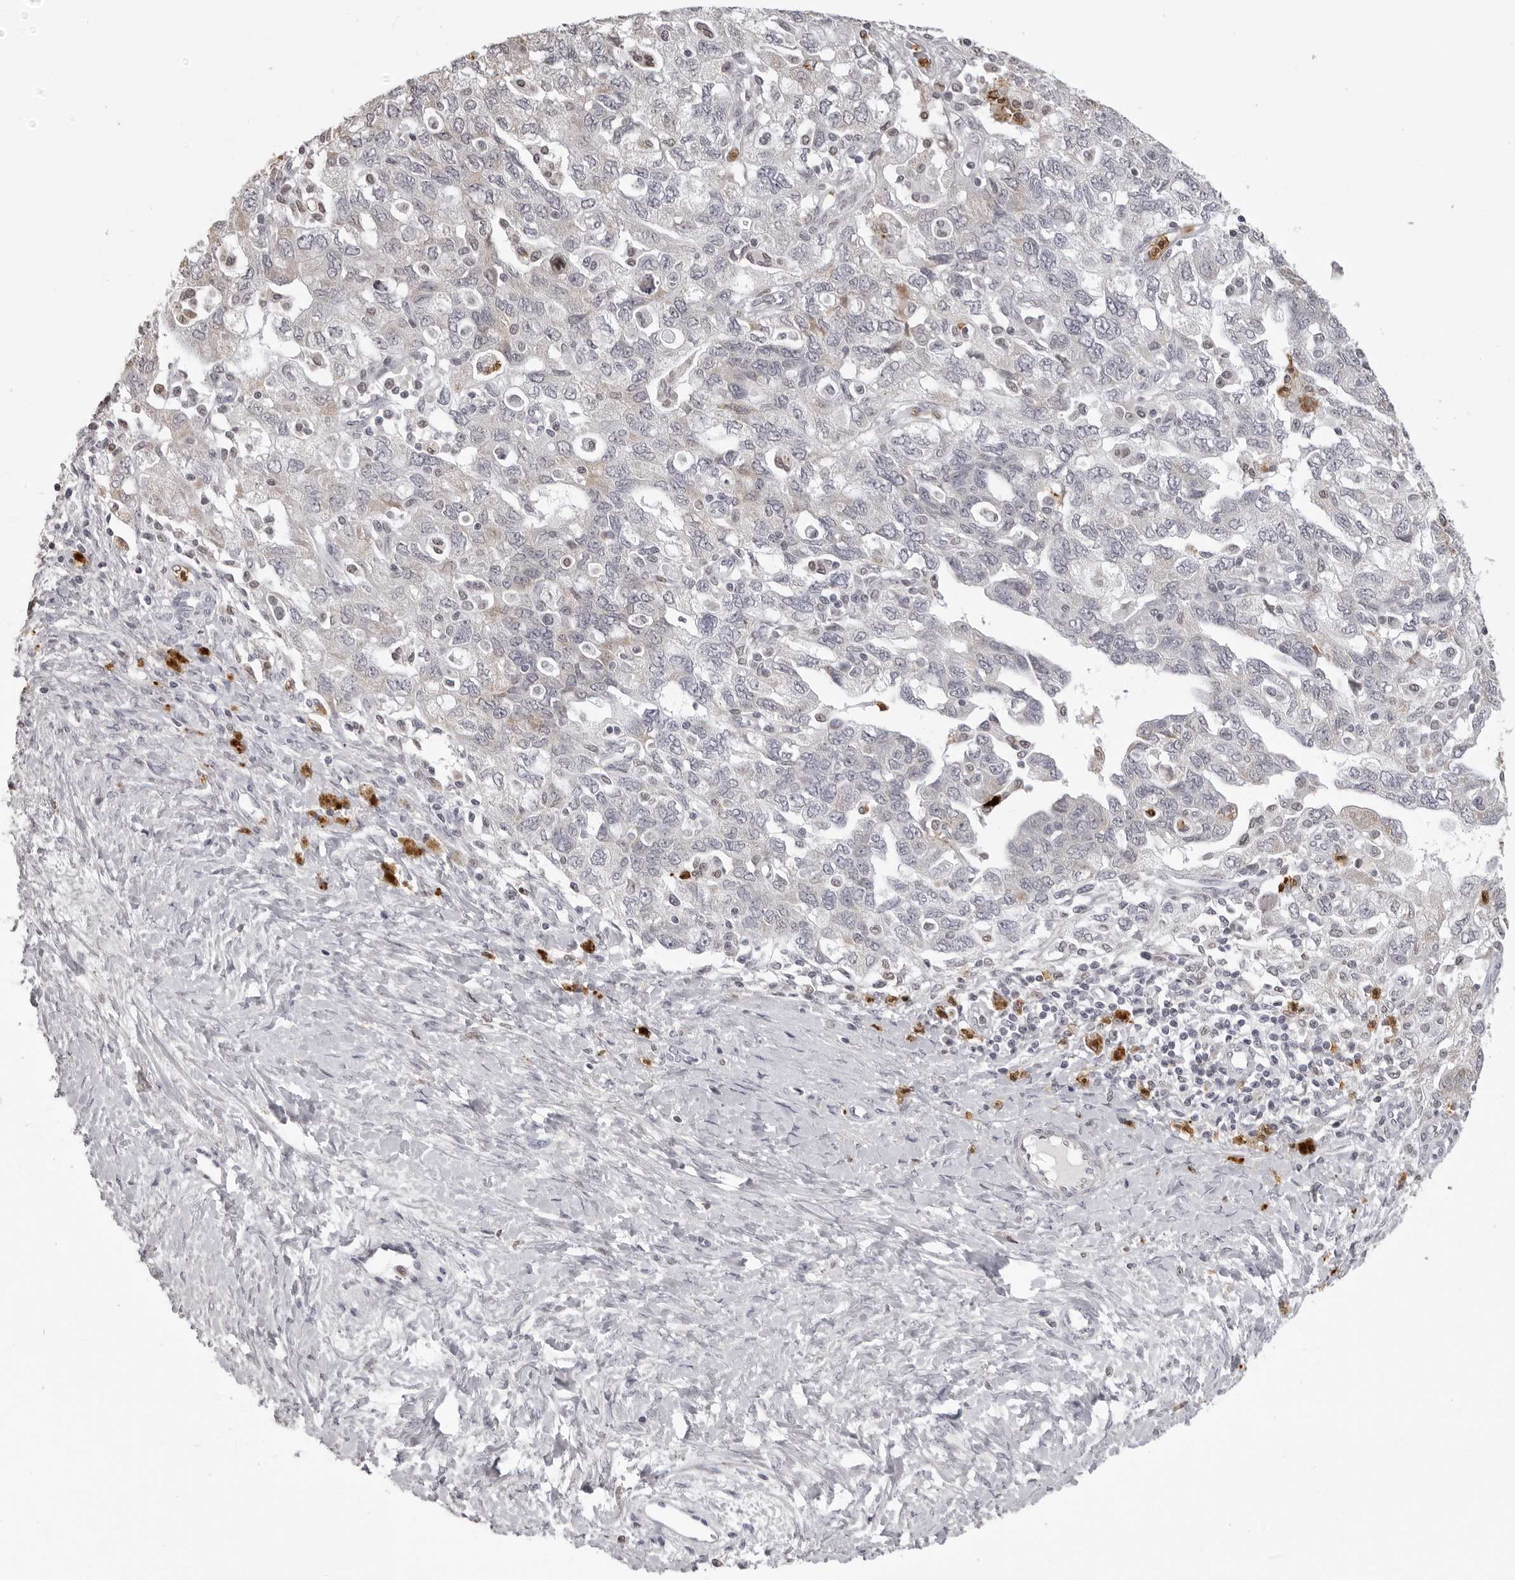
{"staining": {"intensity": "weak", "quantity": "<25%", "location": "cytoplasmic/membranous"}, "tissue": "ovarian cancer", "cell_type": "Tumor cells", "image_type": "cancer", "snomed": [{"axis": "morphology", "description": "Carcinoma, NOS"}, {"axis": "morphology", "description": "Cystadenocarcinoma, serous, NOS"}, {"axis": "topography", "description": "Ovary"}], "caption": "Tumor cells show no significant protein positivity in ovarian cancer. (Brightfield microscopy of DAB immunohistochemistry at high magnification).", "gene": "IL31", "patient": {"sex": "female", "age": 69}}